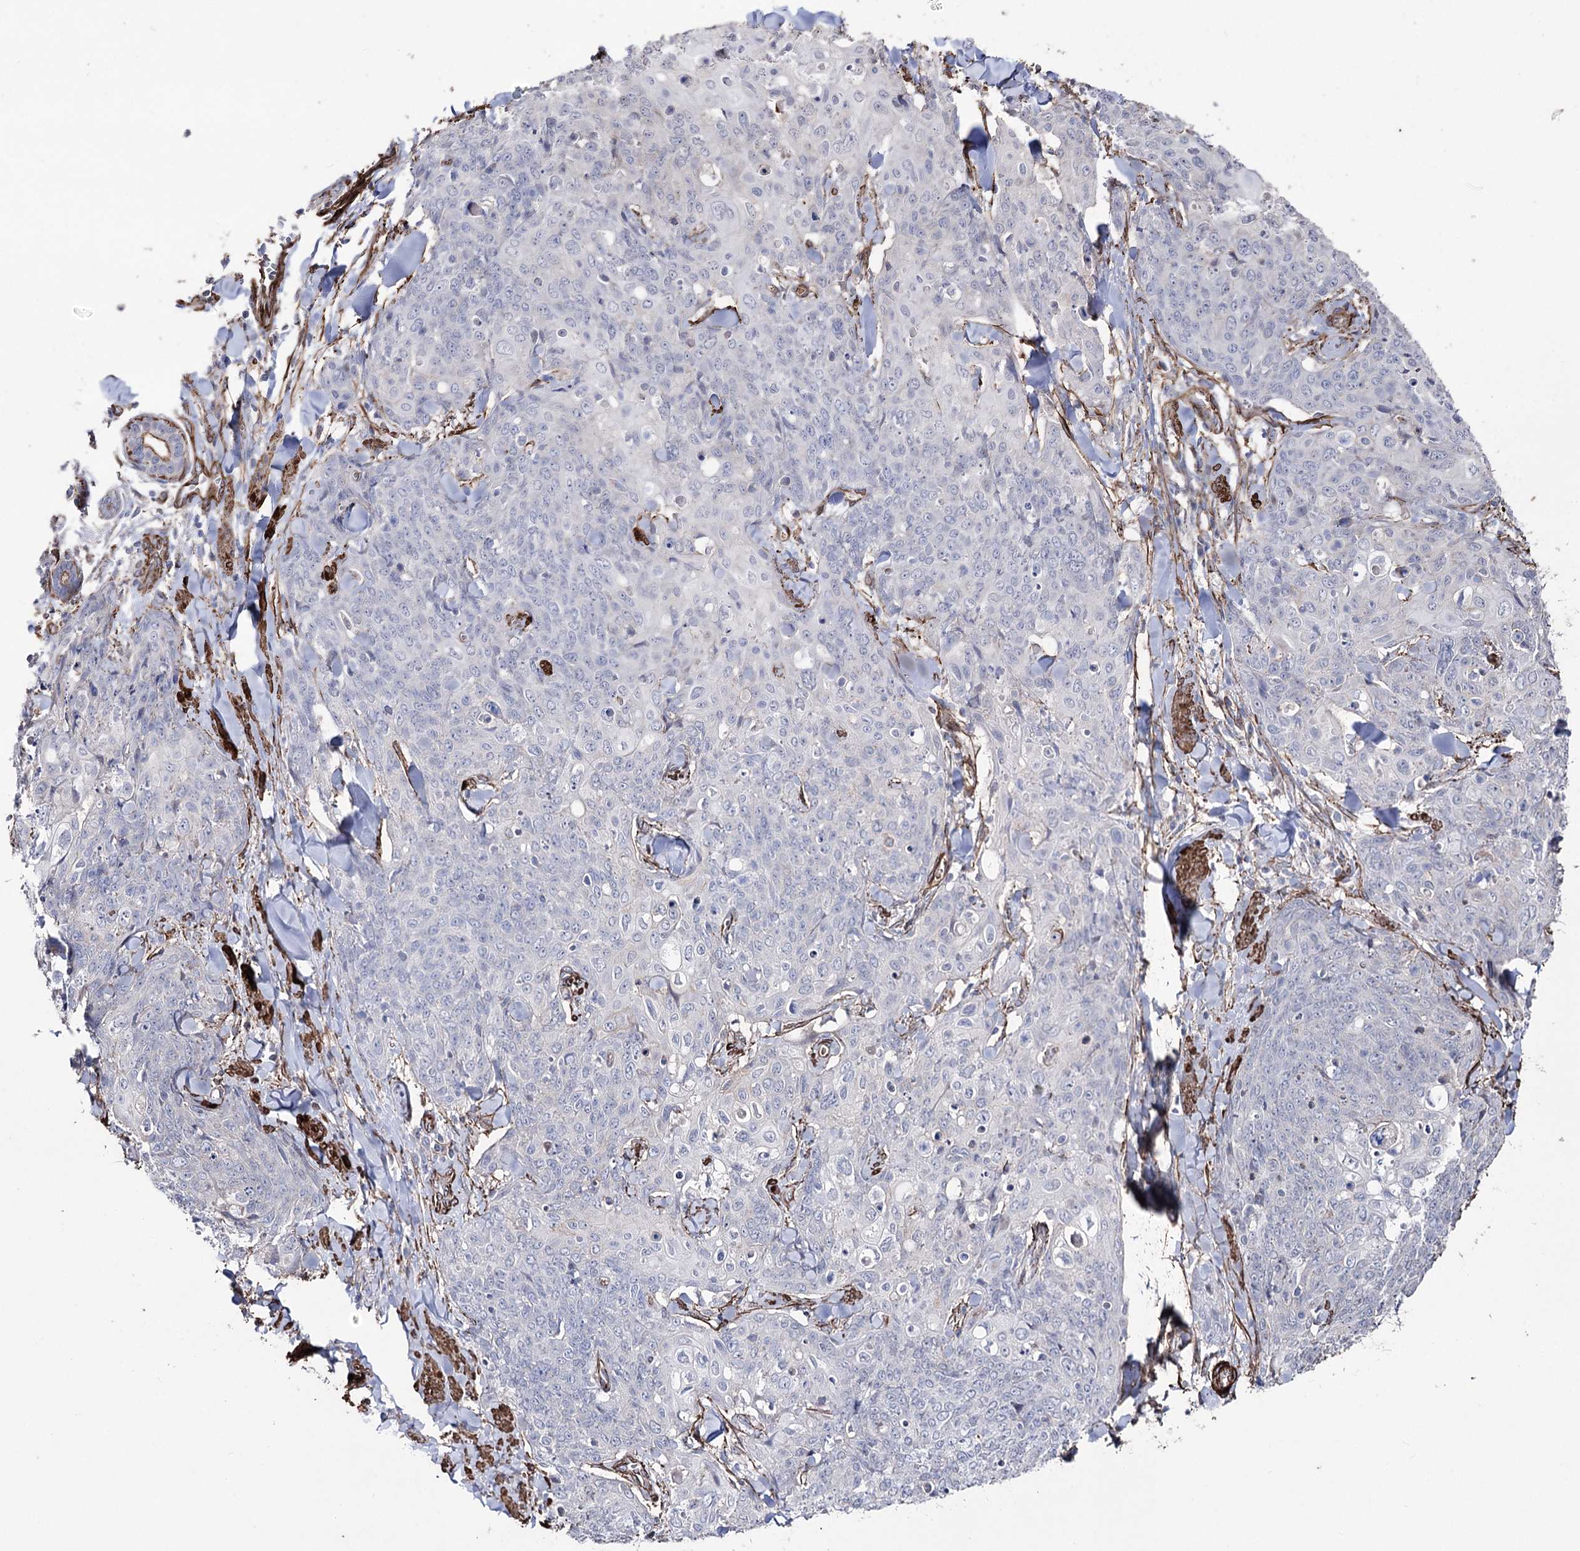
{"staining": {"intensity": "negative", "quantity": "none", "location": "none"}, "tissue": "skin cancer", "cell_type": "Tumor cells", "image_type": "cancer", "snomed": [{"axis": "morphology", "description": "Squamous cell carcinoma, NOS"}, {"axis": "topography", "description": "Skin"}, {"axis": "topography", "description": "Vulva"}], "caption": "Tumor cells are negative for brown protein staining in skin squamous cell carcinoma. Brightfield microscopy of immunohistochemistry stained with DAB (brown) and hematoxylin (blue), captured at high magnification.", "gene": "ARHGAP20", "patient": {"sex": "female", "age": 85}}